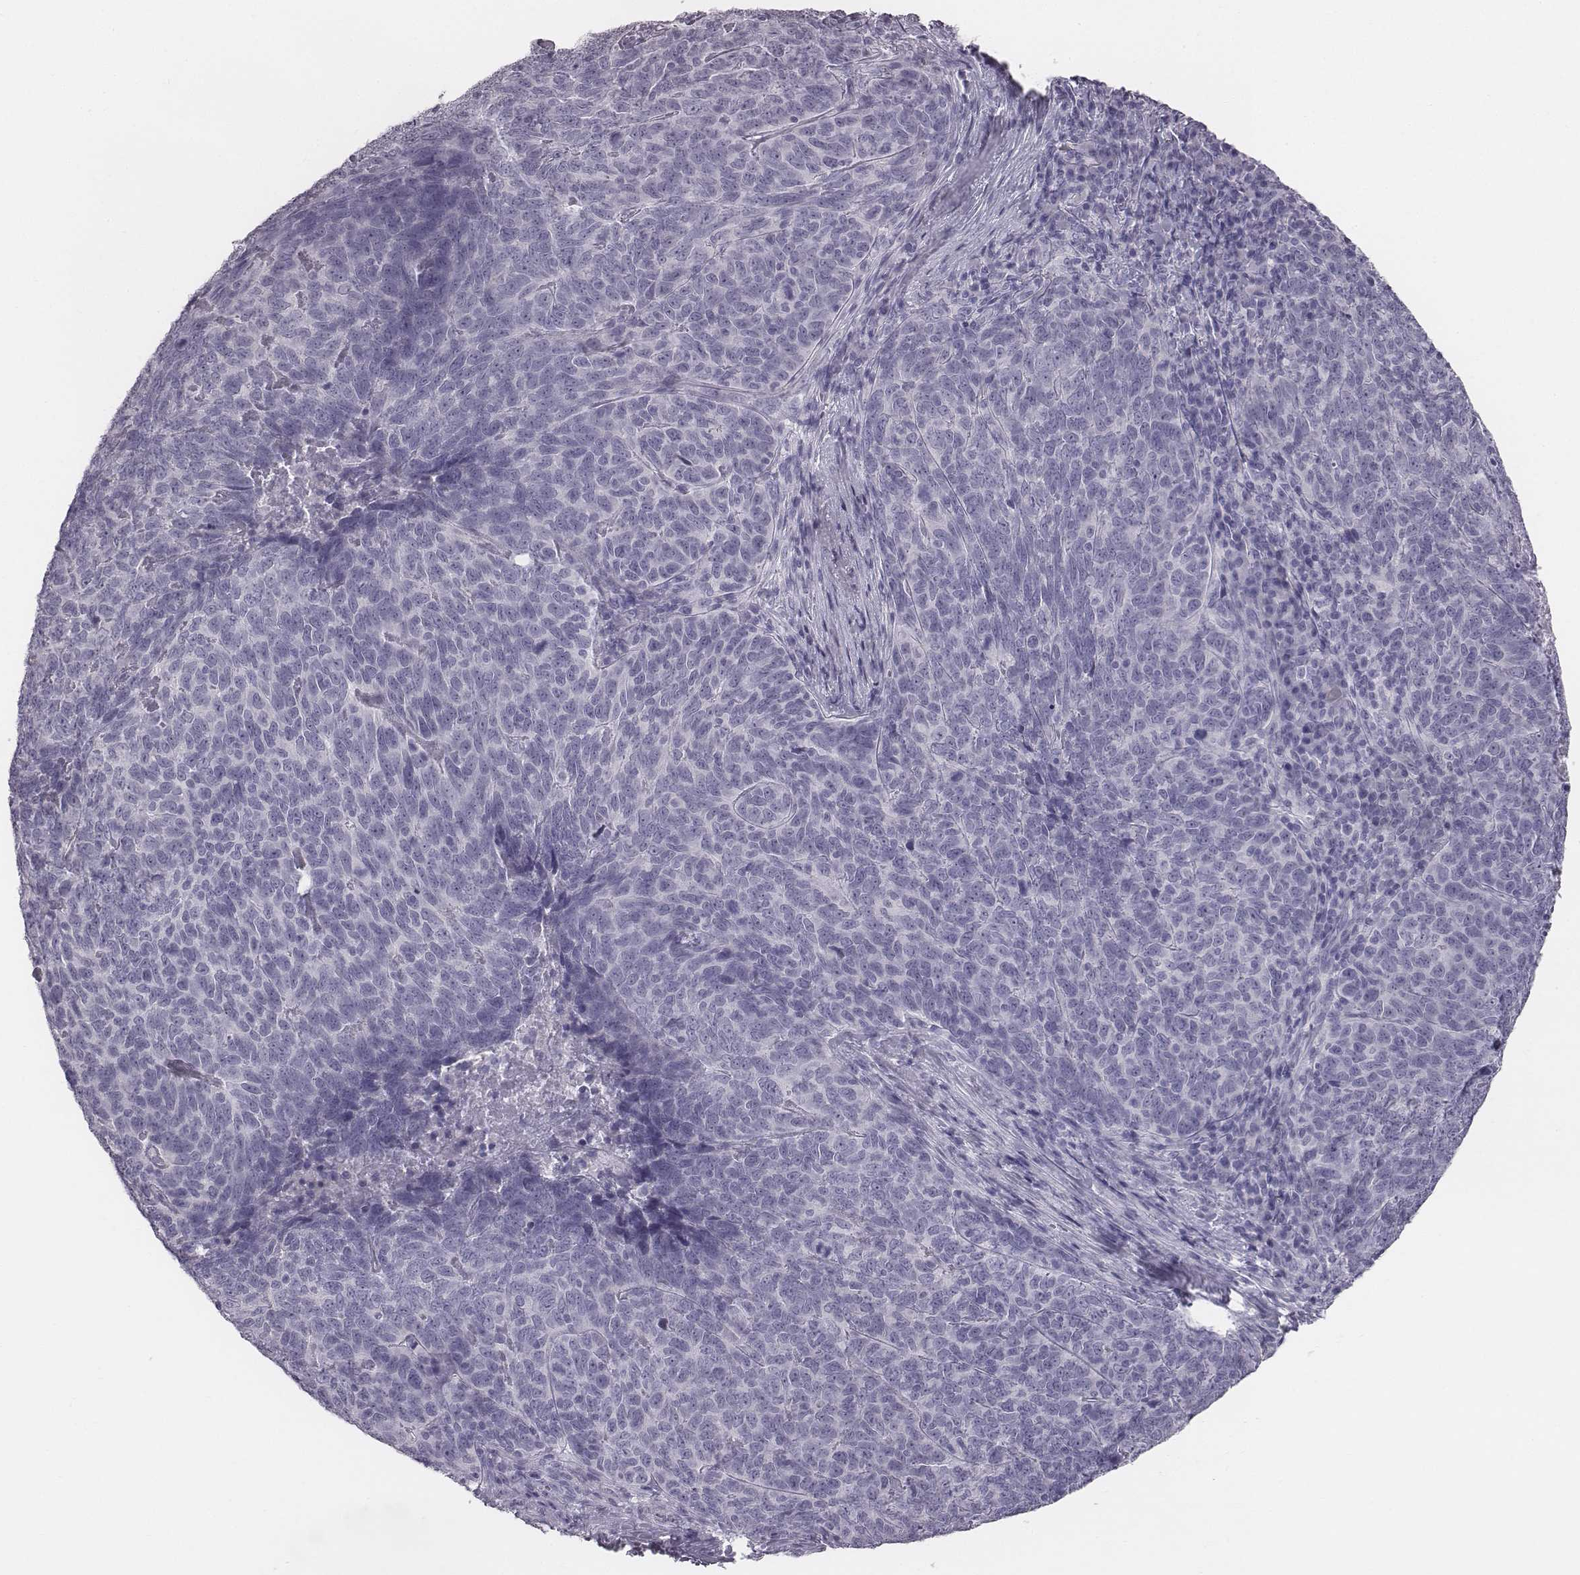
{"staining": {"intensity": "negative", "quantity": "none", "location": "none"}, "tissue": "skin cancer", "cell_type": "Tumor cells", "image_type": "cancer", "snomed": [{"axis": "morphology", "description": "Squamous cell carcinoma, NOS"}, {"axis": "topography", "description": "Skin"}, {"axis": "topography", "description": "Anal"}], "caption": "Immunohistochemistry (IHC) of skin squamous cell carcinoma displays no expression in tumor cells. The staining is performed using DAB brown chromogen with nuclei counter-stained in using hematoxylin.", "gene": "HBZ", "patient": {"sex": "female", "age": 51}}